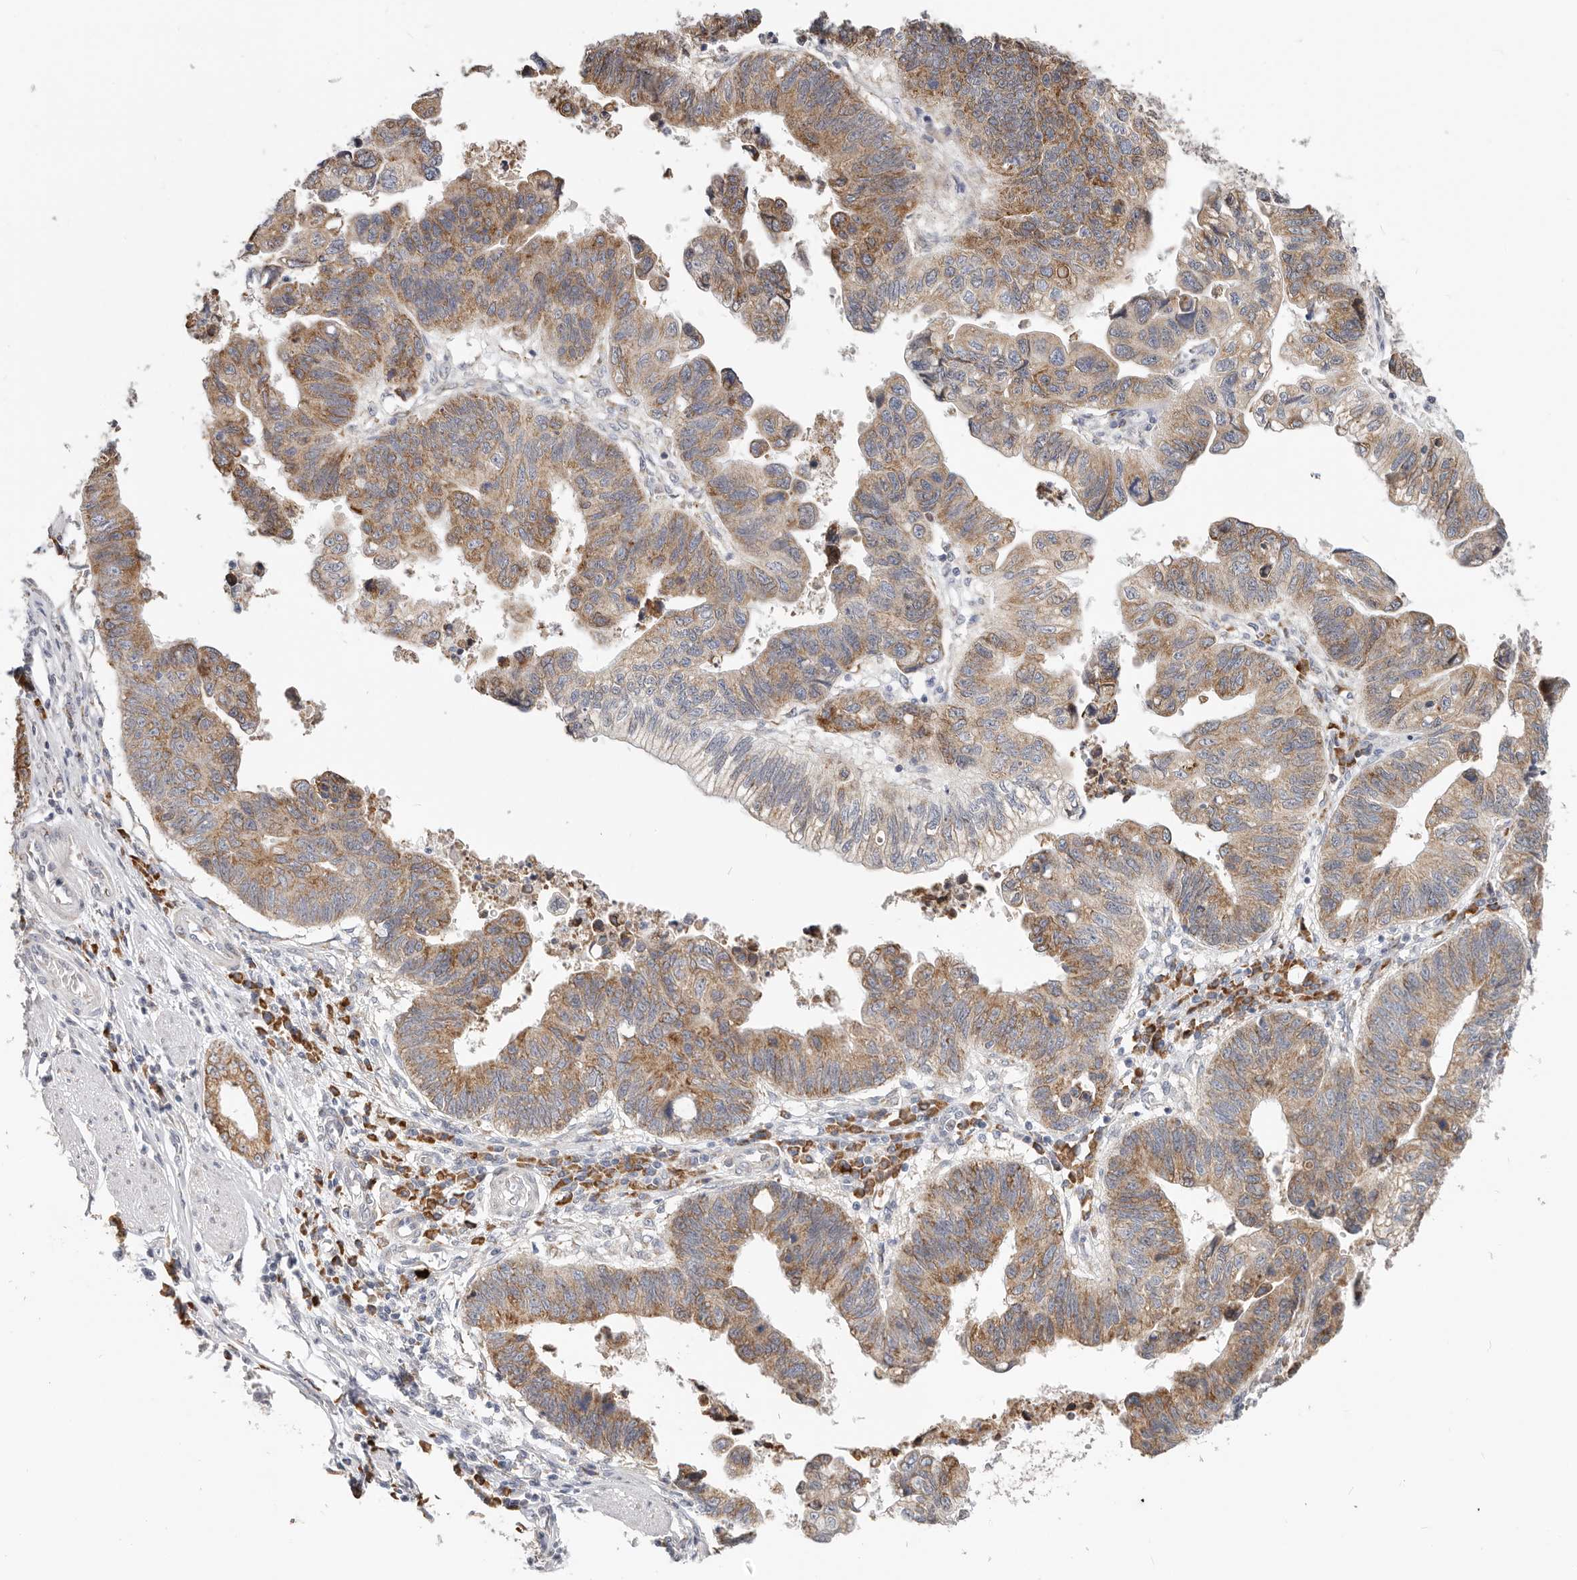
{"staining": {"intensity": "moderate", "quantity": ">75%", "location": "cytoplasmic/membranous"}, "tissue": "stomach cancer", "cell_type": "Tumor cells", "image_type": "cancer", "snomed": [{"axis": "morphology", "description": "Adenocarcinoma, NOS"}, {"axis": "topography", "description": "Stomach"}], "caption": "Tumor cells demonstrate moderate cytoplasmic/membranous expression in approximately >75% of cells in adenocarcinoma (stomach).", "gene": "IL32", "patient": {"sex": "male", "age": 59}}